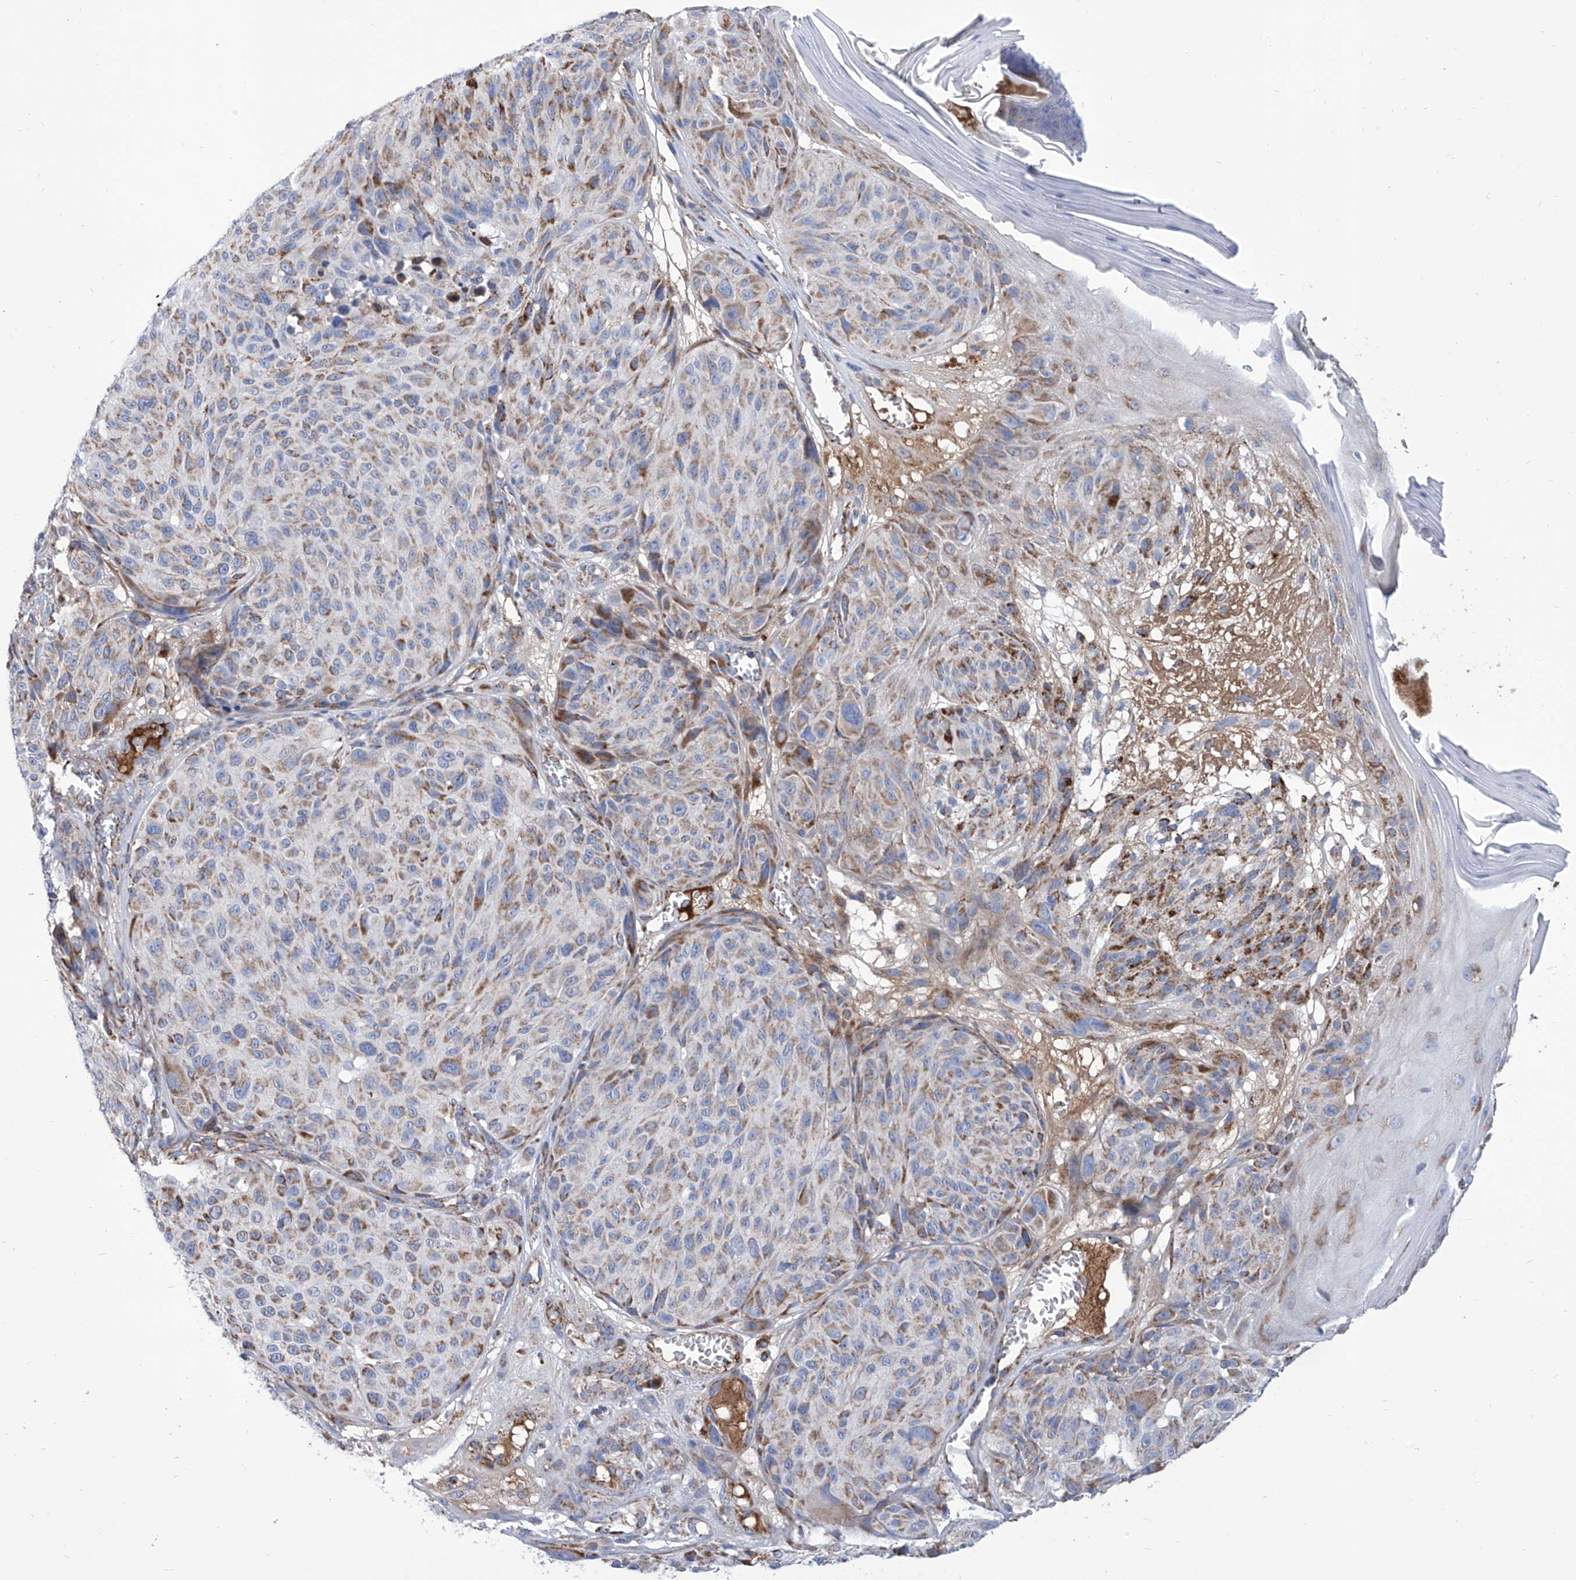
{"staining": {"intensity": "weak", "quantity": "25%-75%", "location": "cytoplasmic/membranous"}, "tissue": "melanoma", "cell_type": "Tumor cells", "image_type": "cancer", "snomed": [{"axis": "morphology", "description": "Malignant melanoma, NOS"}, {"axis": "topography", "description": "Skin"}], "caption": "Weak cytoplasmic/membranous staining is seen in about 25%-75% of tumor cells in malignant melanoma. The staining was performed using DAB, with brown indicating positive protein expression. Nuclei are stained blue with hematoxylin.", "gene": "SRBD1", "patient": {"sex": "male", "age": 83}}